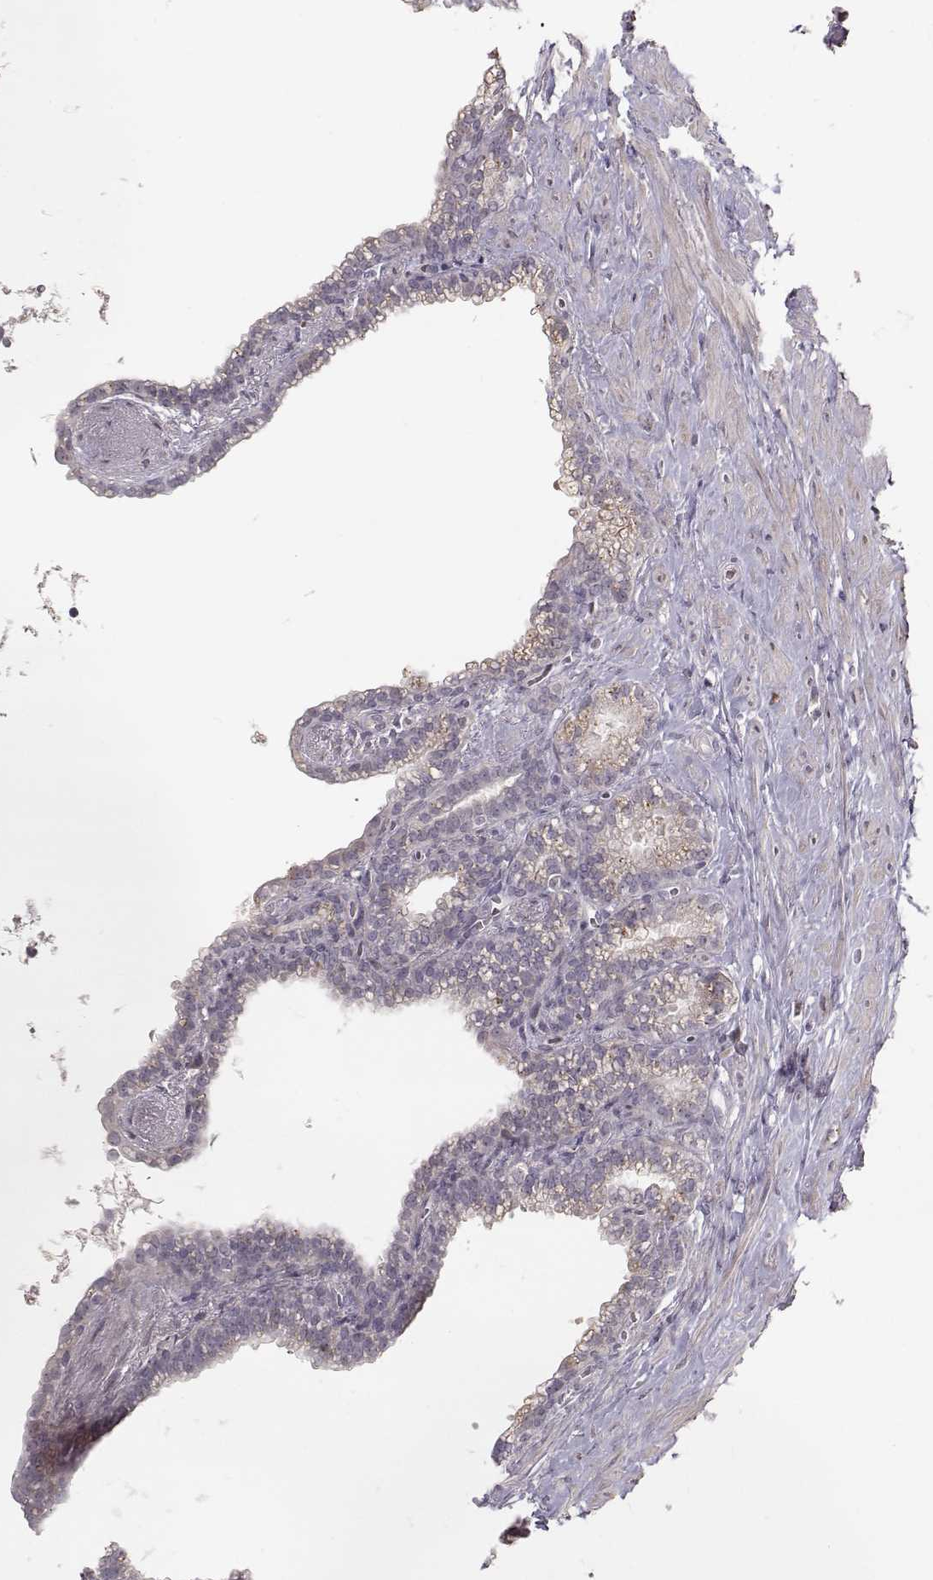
{"staining": {"intensity": "weak", "quantity": "25%-75%", "location": "cytoplasmic/membranous"}, "tissue": "seminal vesicle", "cell_type": "Glandular cells", "image_type": "normal", "snomed": [{"axis": "morphology", "description": "Normal tissue, NOS"}, {"axis": "morphology", "description": "Urothelial carcinoma, NOS"}, {"axis": "topography", "description": "Urinary bladder"}, {"axis": "topography", "description": "Seminal veicle"}], "caption": "Seminal vesicle stained with DAB (3,3'-diaminobenzidine) immunohistochemistry reveals low levels of weak cytoplasmic/membranous staining in approximately 25%-75% of glandular cells.", "gene": "PNMT", "patient": {"sex": "male", "age": 76}}